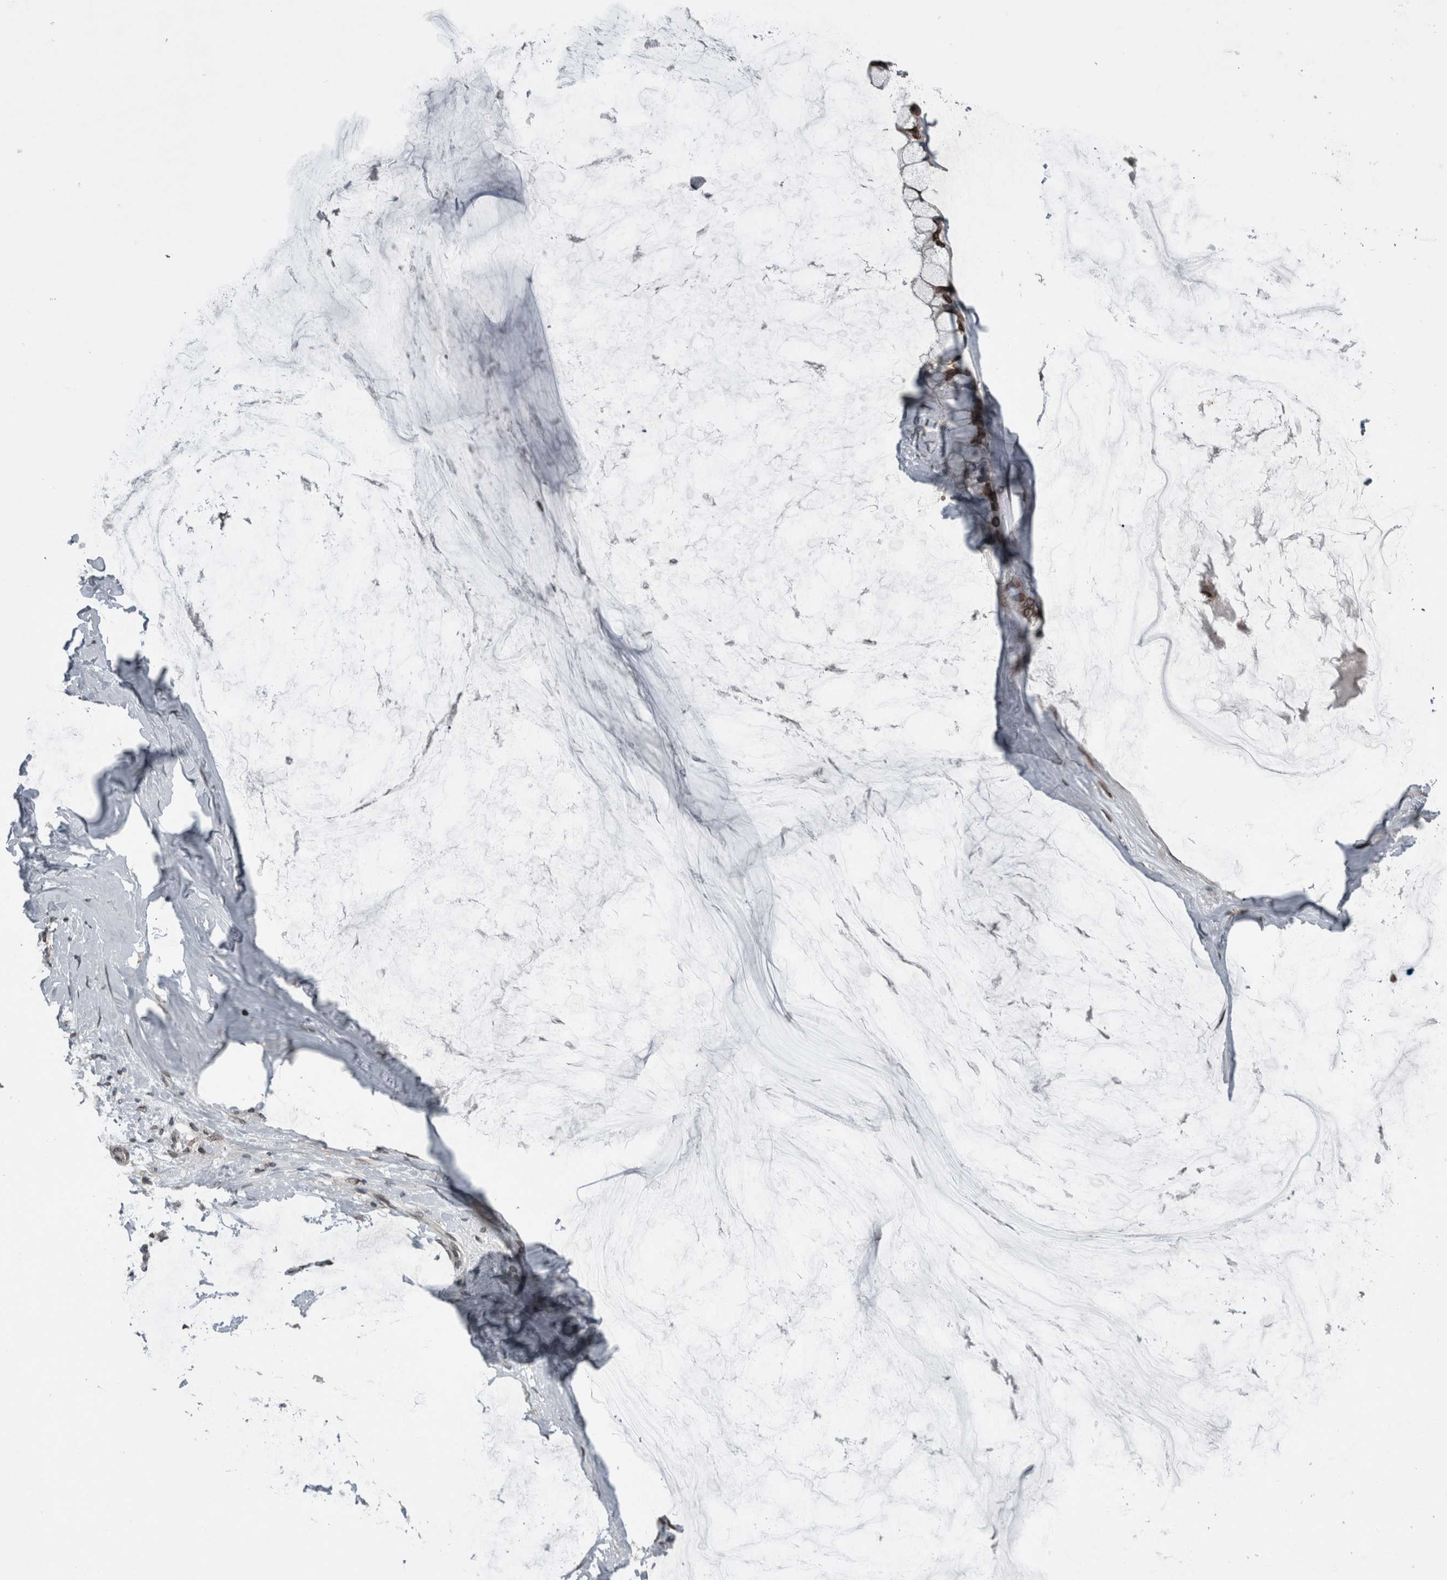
{"staining": {"intensity": "moderate", "quantity": ">75%", "location": "cytoplasmic/membranous,nuclear"}, "tissue": "ovarian cancer", "cell_type": "Tumor cells", "image_type": "cancer", "snomed": [{"axis": "morphology", "description": "Cystadenocarcinoma, mucinous, NOS"}, {"axis": "topography", "description": "Ovary"}], "caption": "Approximately >75% of tumor cells in human mucinous cystadenocarcinoma (ovarian) show moderate cytoplasmic/membranous and nuclear protein positivity as visualized by brown immunohistochemical staining.", "gene": "RANBP2", "patient": {"sex": "female", "age": 39}}